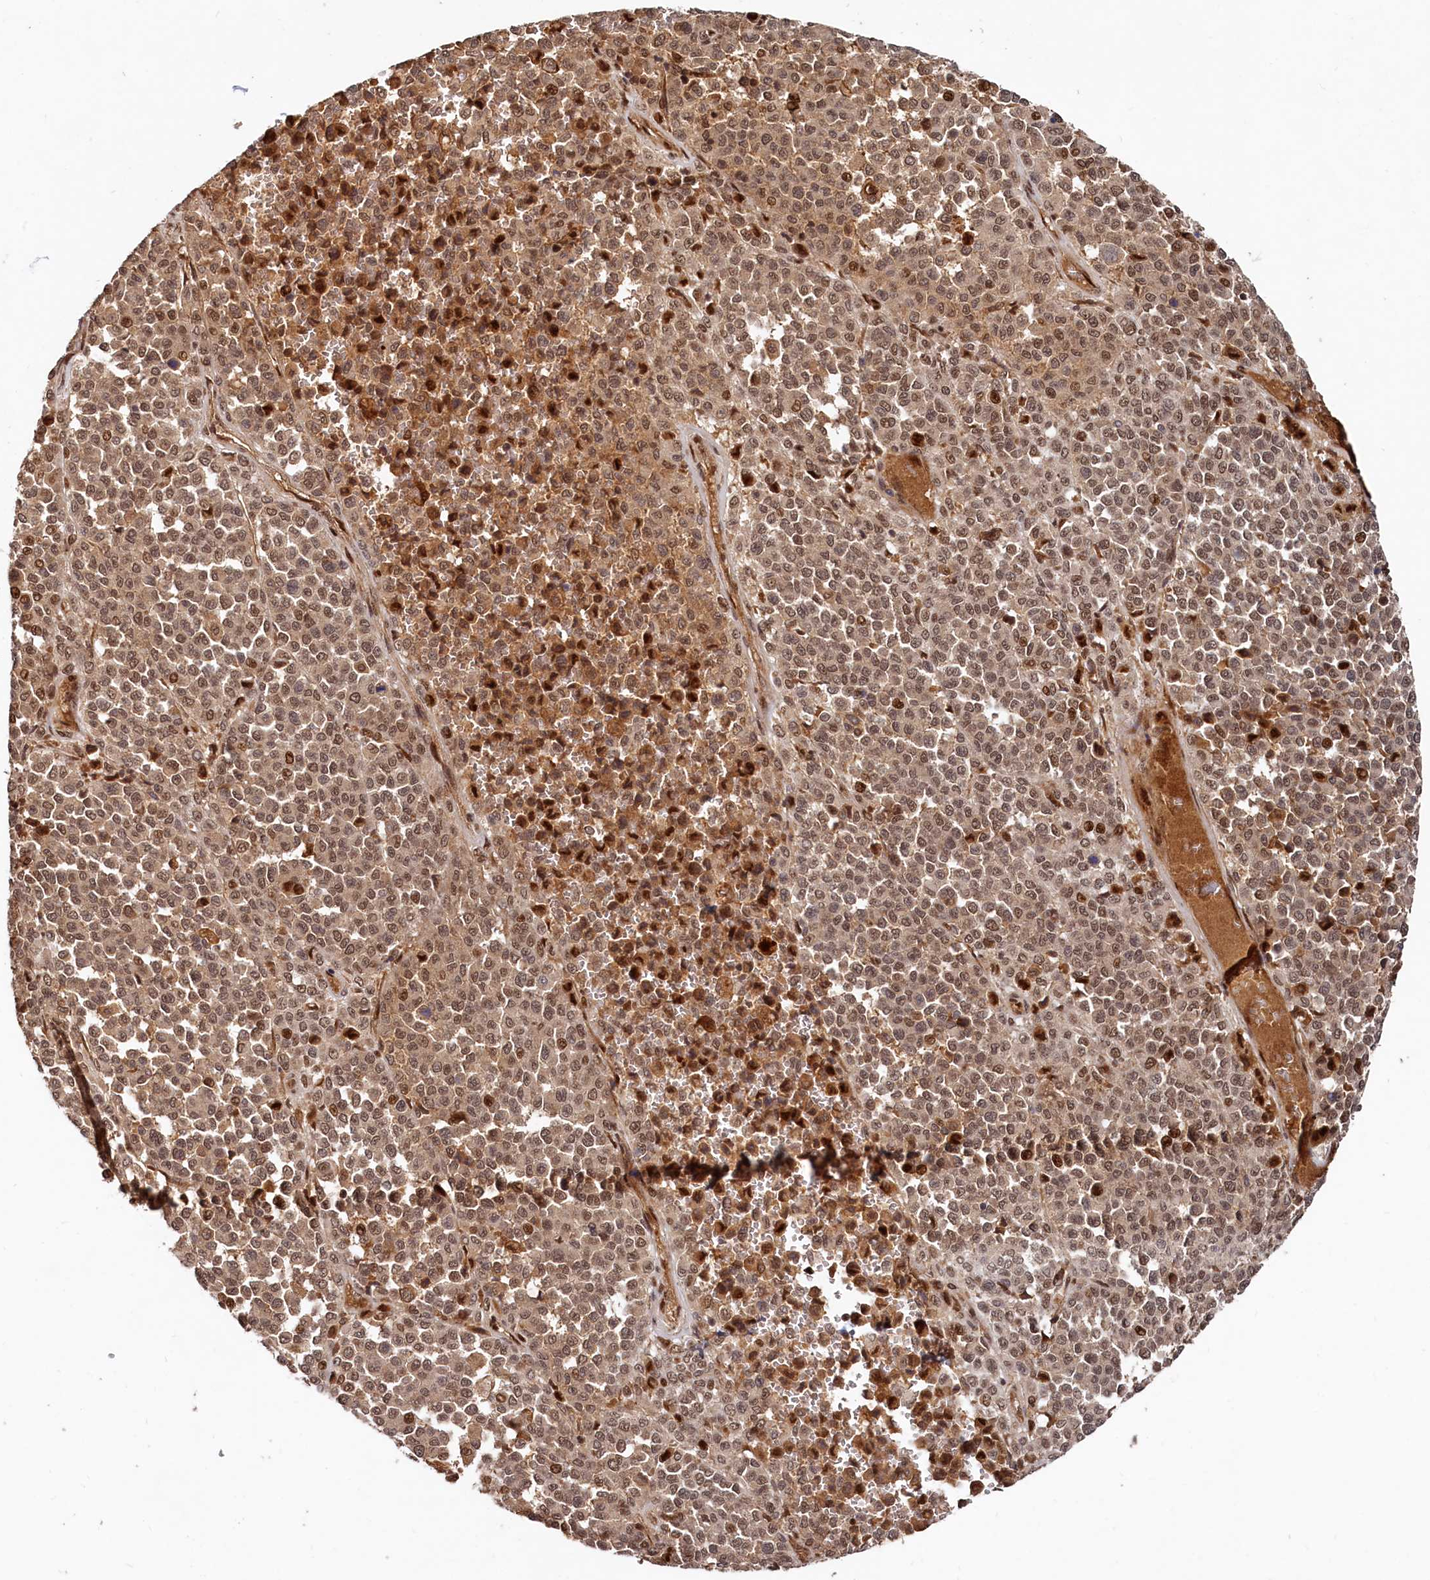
{"staining": {"intensity": "moderate", "quantity": ">75%", "location": "nuclear"}, "tissue": "melanoma", "cell_type": "Tumor cells", "image_type": "cancer", "snomed": [{"axis": "morphology", "description": "Malignant melanoma, Metastatic site"}, {"axis": "topography", "description": "Pancreas"}], "caption": "Protein analysis of malignant melanoma (metastatic site) tissue demonstrates moderate nuclear expression in about >75% of tumor cells. Ihc stains the protein of interest in brown and the nuclei are stained blue.", "gene": "TRAPPC4", "patient": {"sex": "female", "age": 30}}